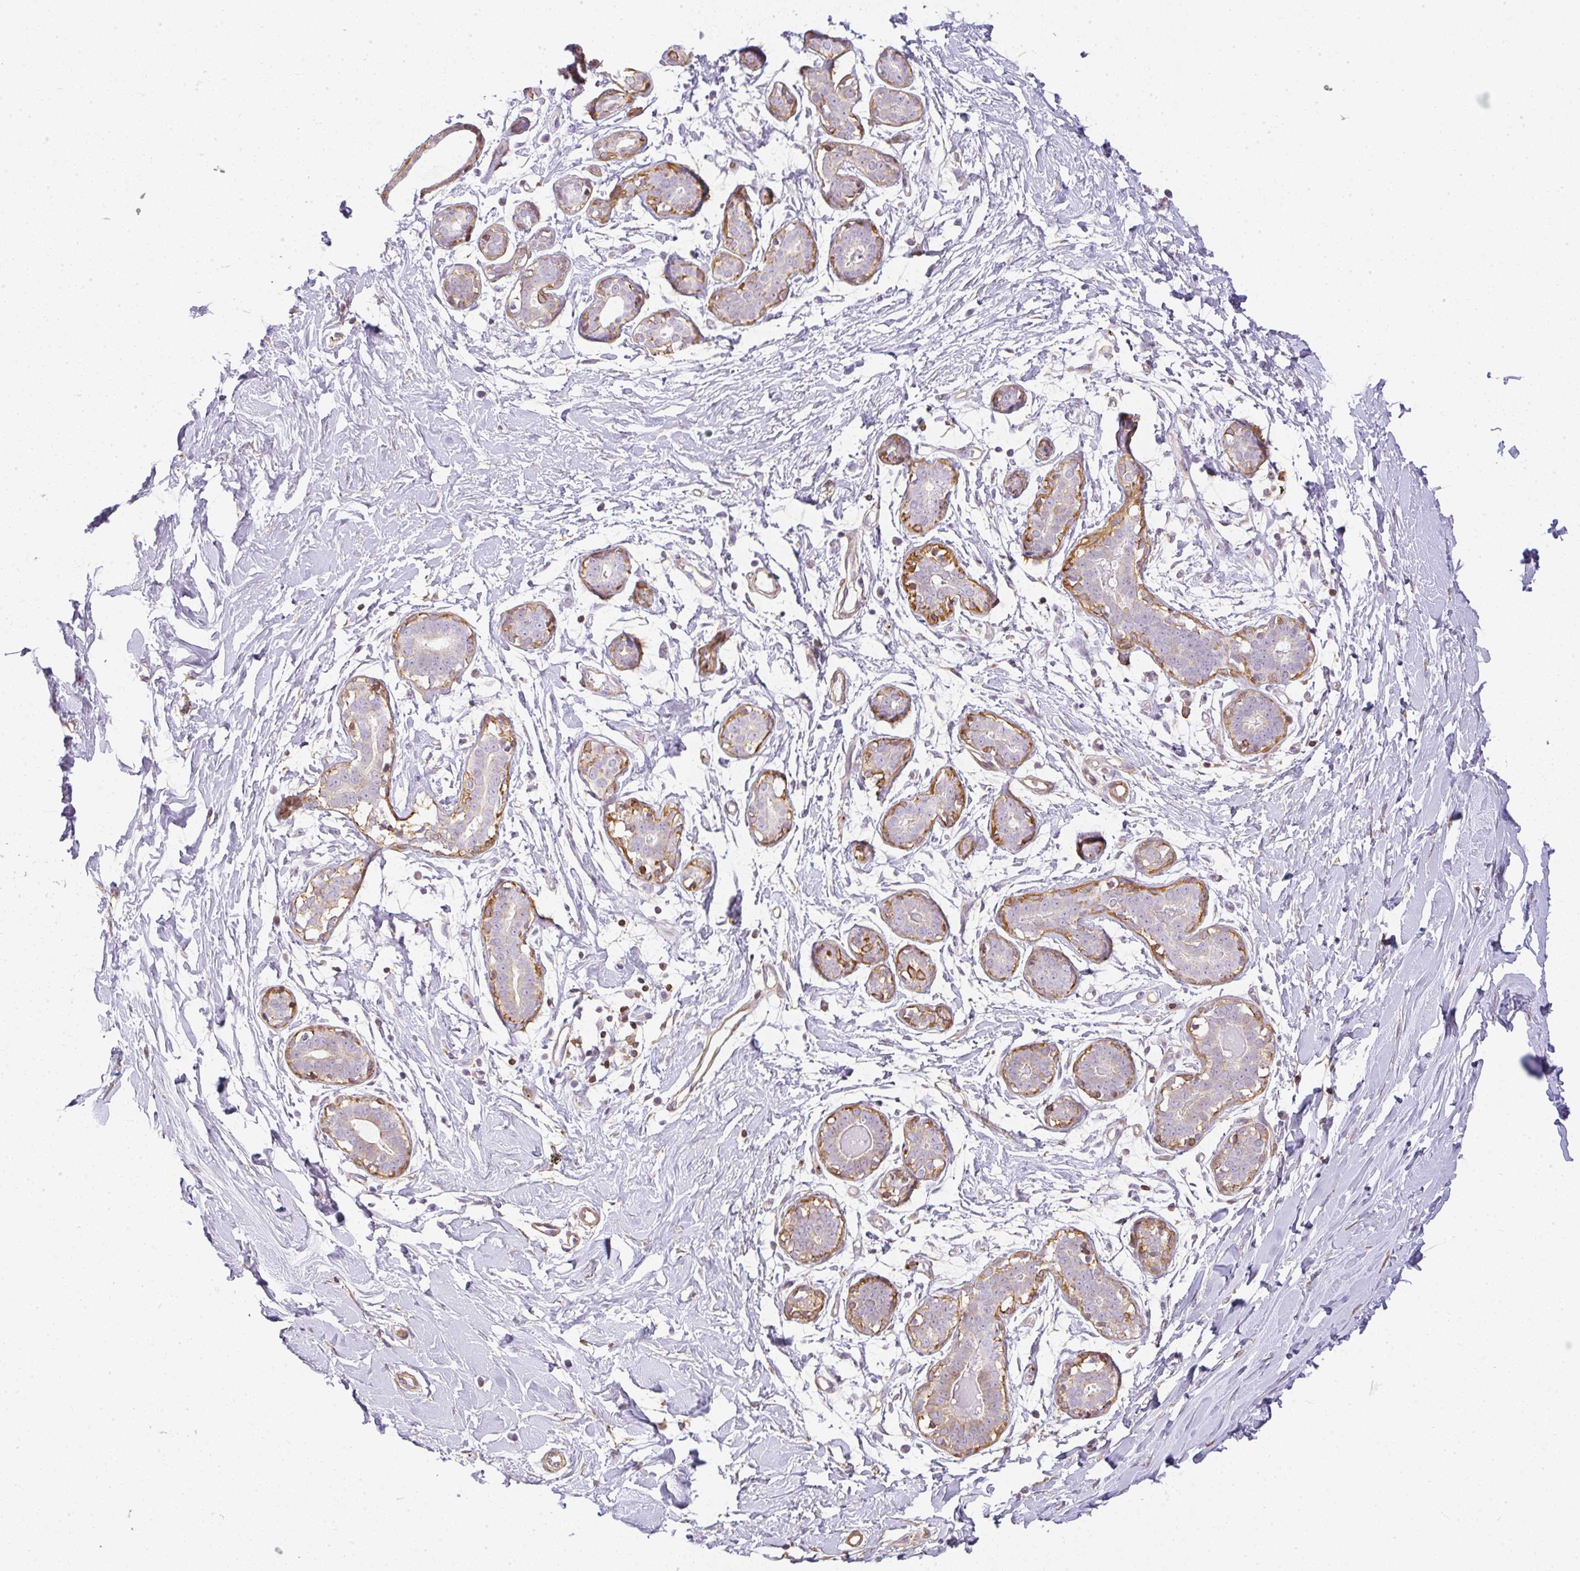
{"staining": {"intensity": "negative", "quantity": "none", "location": "none"}, "tissue": "breast", "cell_type": "Adipocytes", "image_type": "normal", "snomed": [{"axis": "morphology", "description": "Normal tissue, NOS"}, {"axis": "topography", "description": "Breast"}], "caption": "DAB immunohistochemical staining of unremarkable breast reveals no significant positivity in adipocytes. (Brightfield microscopy of DAB (3,3'-diaminobenzidine) IHC at high magnification).", "gene": "SULF1", "patient": {"sex": "female", "age": 27}}